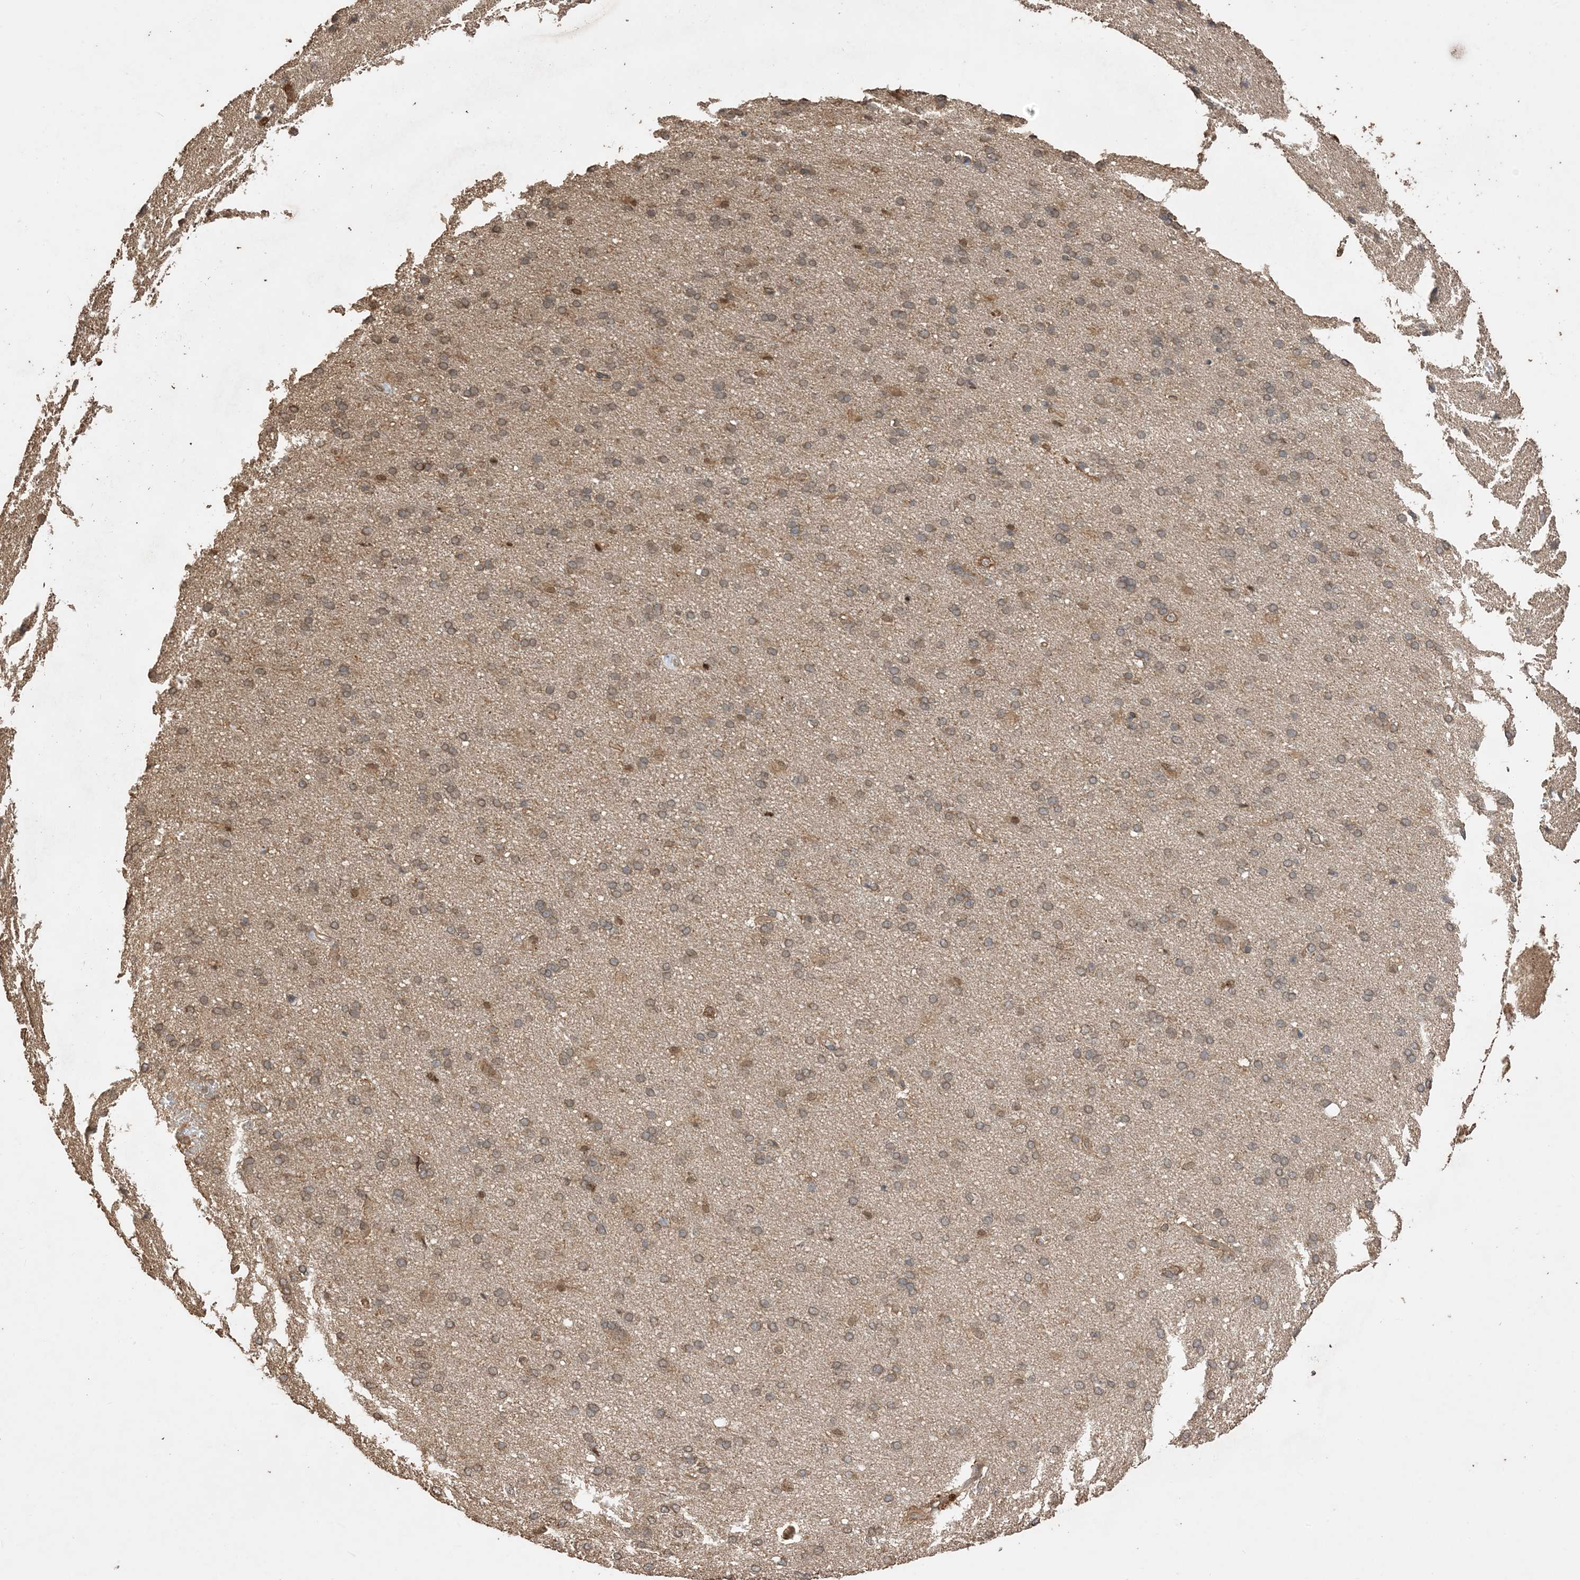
{"staining": {"intensity": "moderate", "quantity": ">75%", "location": "cytoplasmic/membranous"}, "tissue": "cerebral cortex", "cell_type": "Endothelial cells", "image_type": "normal", "snomed": [{"axis": "morphology", "description": "Normal tissue, NOS"}, {"axis": "topography", "description": "Cerebral cortex"}], "caption": "This is a micrograph of IHC staining of benign cerebral cortex, which shows moderate positivity in the cytoplasmic/membranous of endothelial cells.", "gene": "ZKSCAN5", "patient": {"sex": "male", "age": 62}}